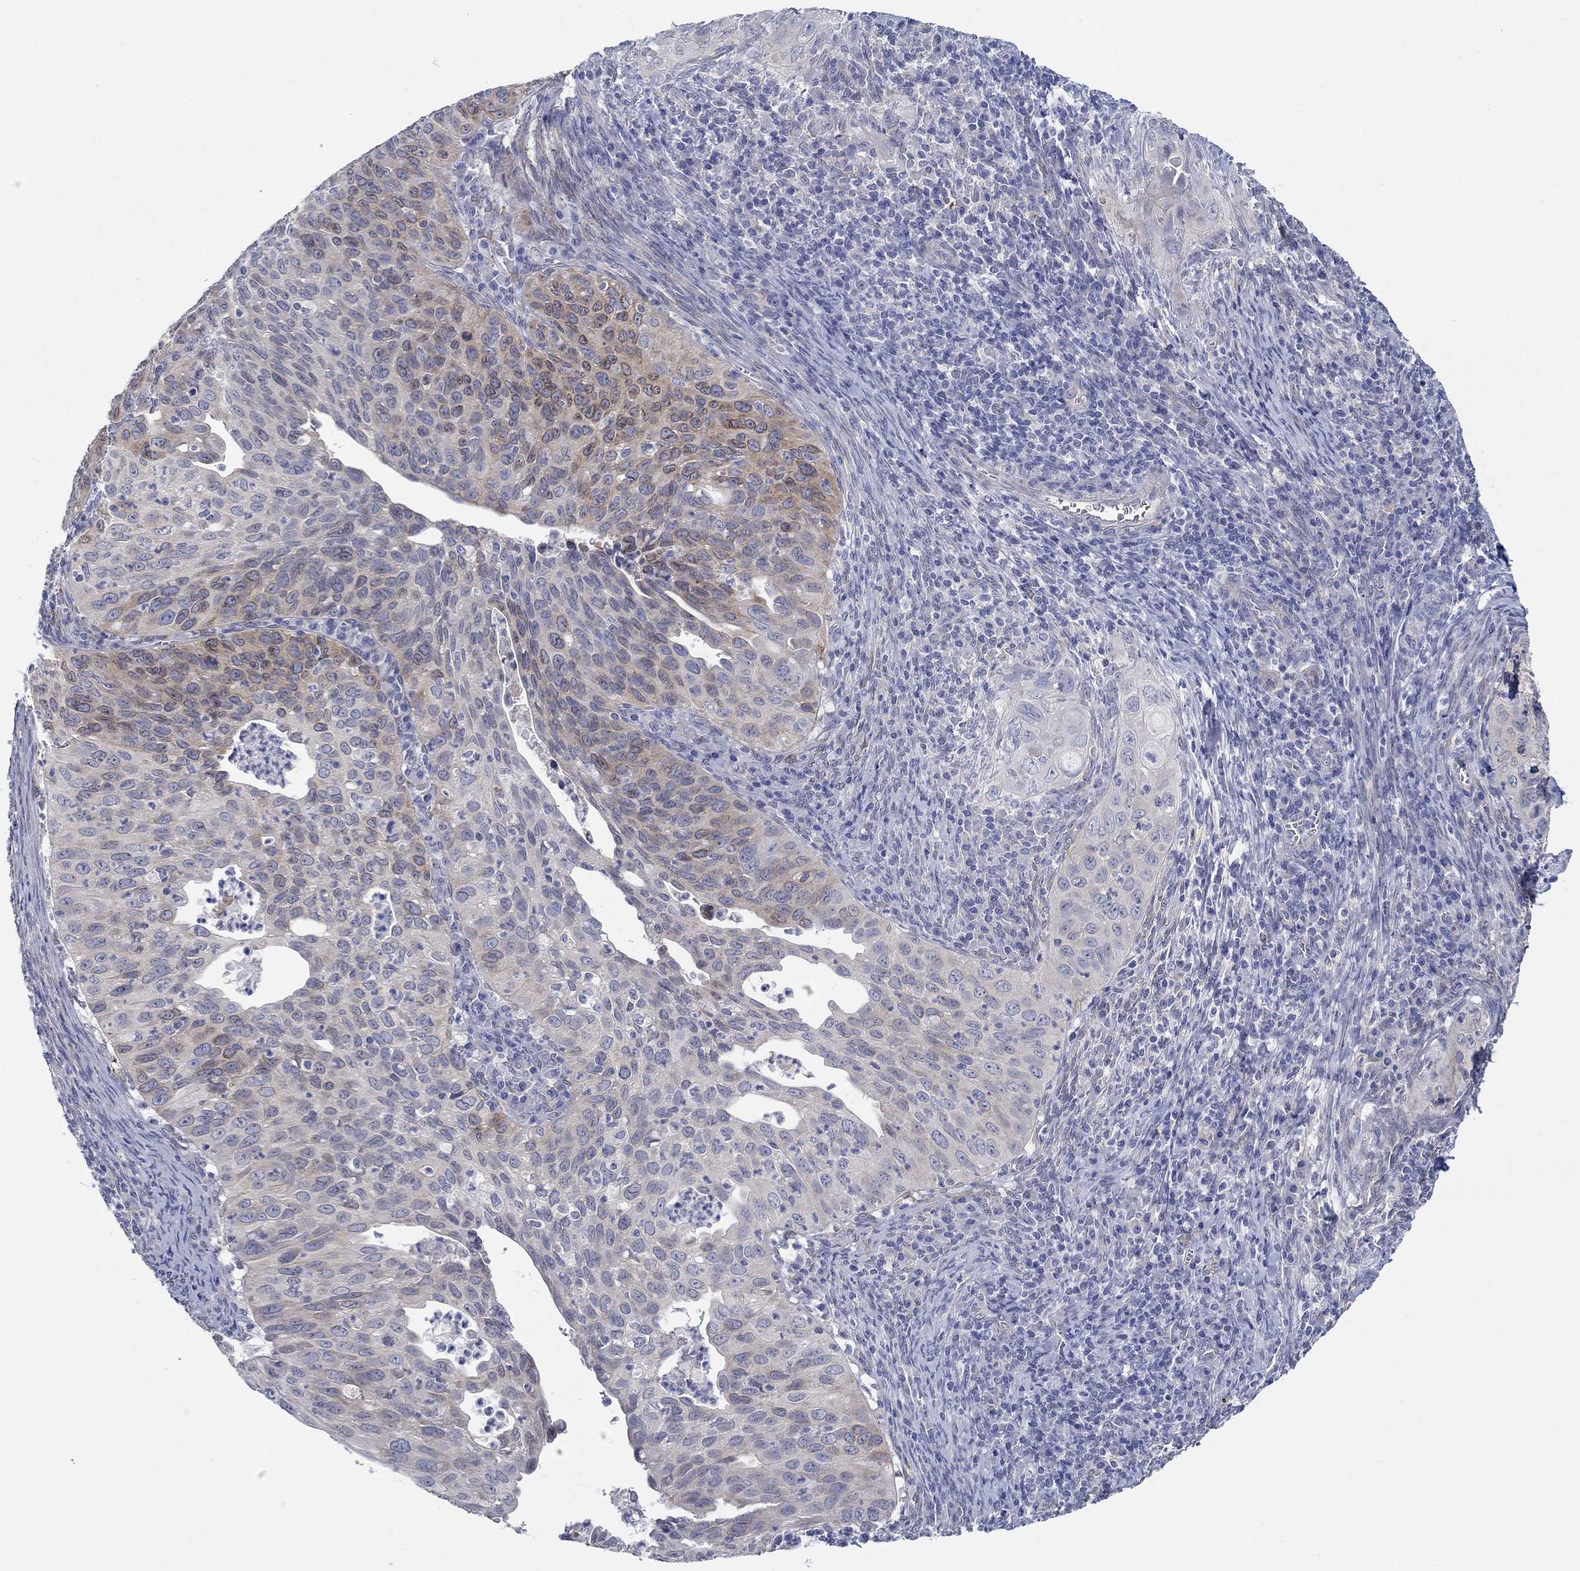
{"staining": {"intensity": "moderate", "quantity": "<25%", "location": "cytoplasmic/membranous"}, "tissue": "cervical cancer", "cell_type": "Tumor cells", "image_type": "cancer", "snomed": [{"axis": "morphology", "description": "Squamous cell carcinoma, NOS"}, {"axis": "topography", "description": "Cervix"}], "caption": "IHC micrograph of human cervical cancer (squamous cell carcinoma) stained for a protein (brown), which exhibits low levels of moderate cytoplasmic/membranous staining in approximately <25% of tumor cells.", "gene": "ERMP1", "patient": {"sex": "female", "age": 26}}